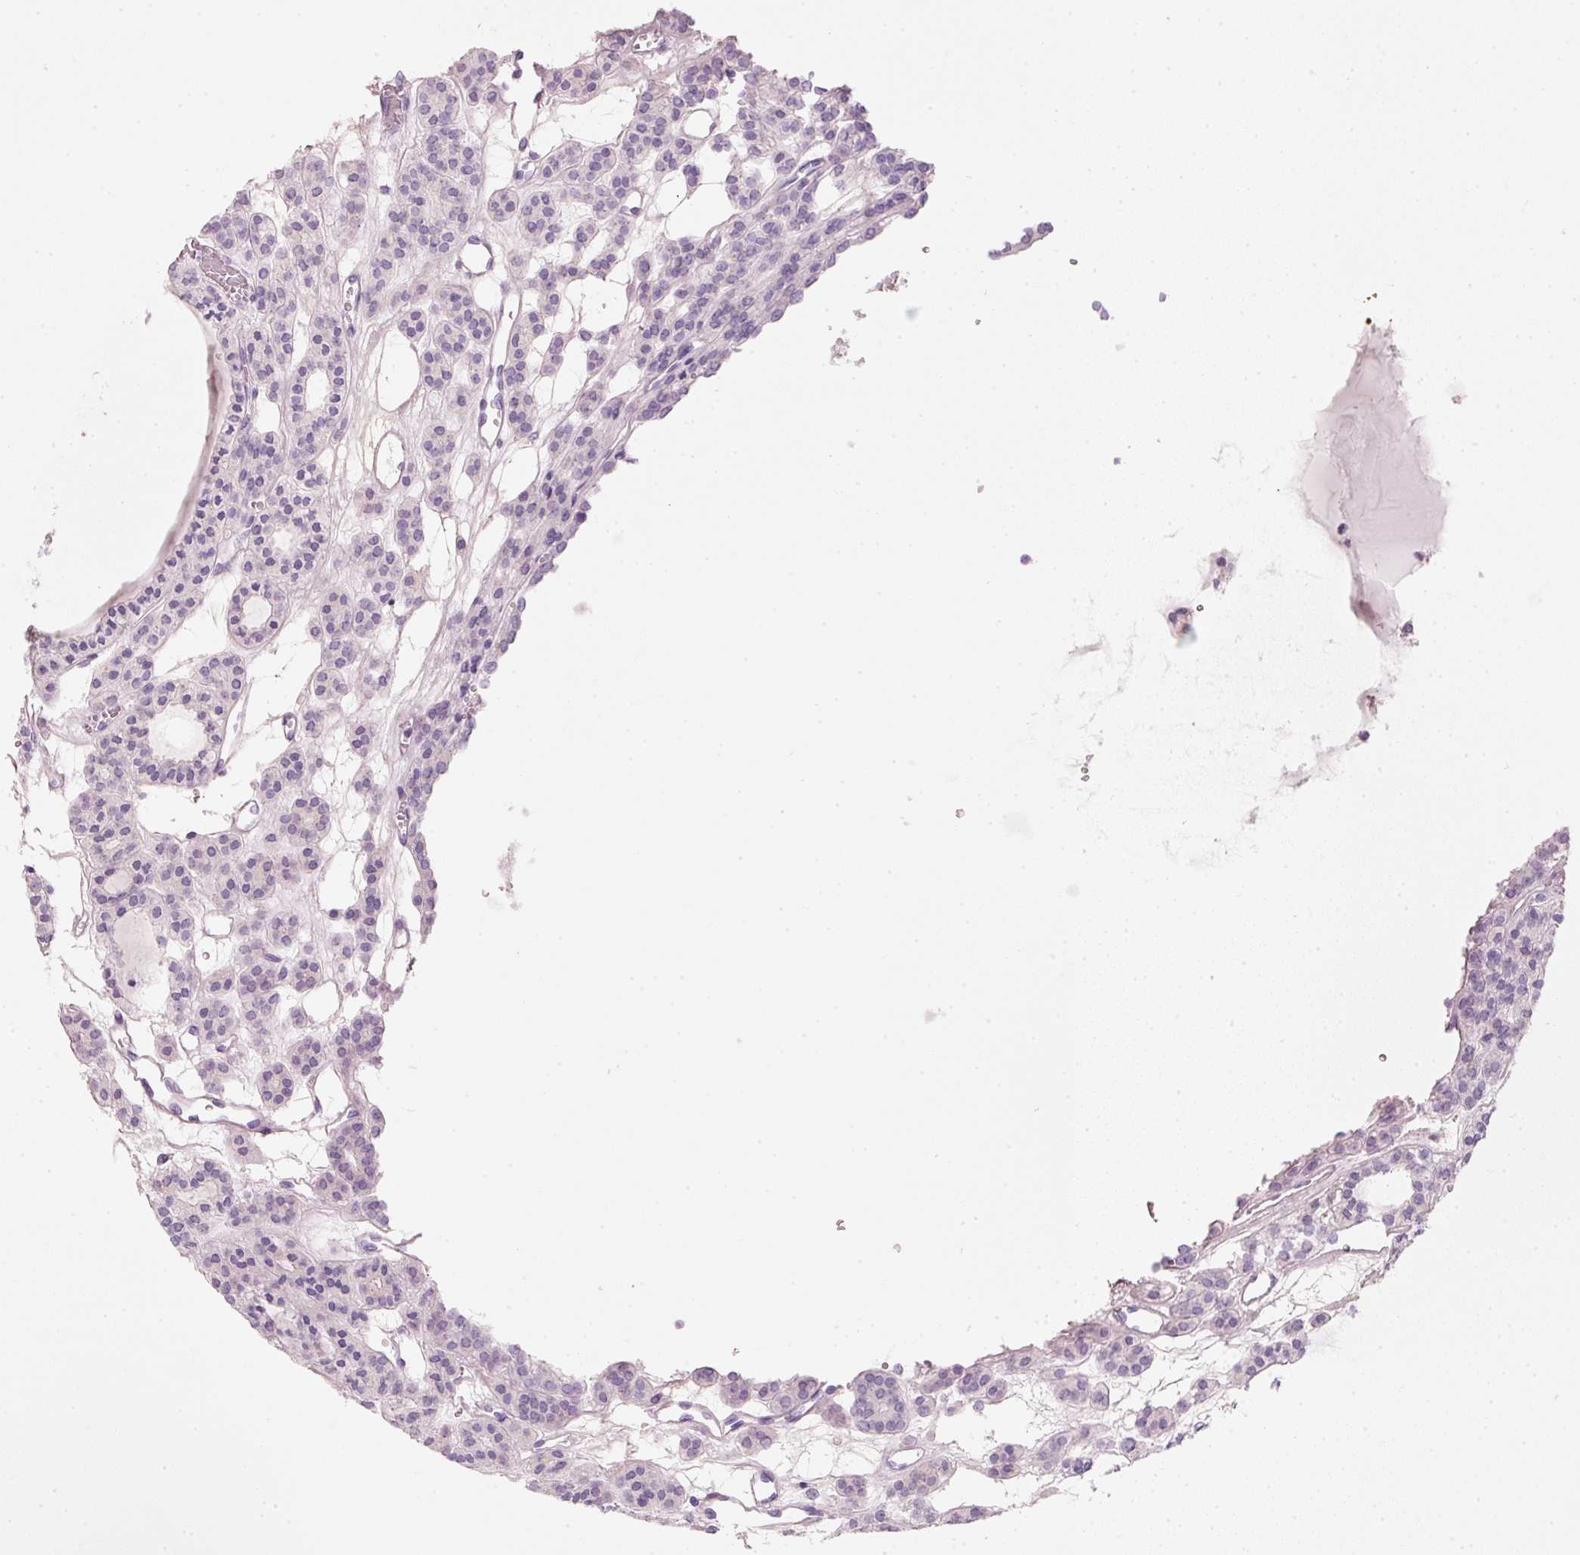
{"staining": {"intensity": "negative", "quantity": "none", "location": "none"}, "tissue": "thyroid cancer", "cell_type": "Tumor cells", "image_type": "cancer", "snomed": [{"axis": "morphology", "description": "Follicular adenoma carcinoma, NOS"}, {"axis": "topography", "description": "Thyroid gland"}], "caption": "Protein analysis of thyroid cancer exhibits no significant staining in tumor cells.", "gene": "PDXDC1", "patient": {"sex": "female", "age": 63}}